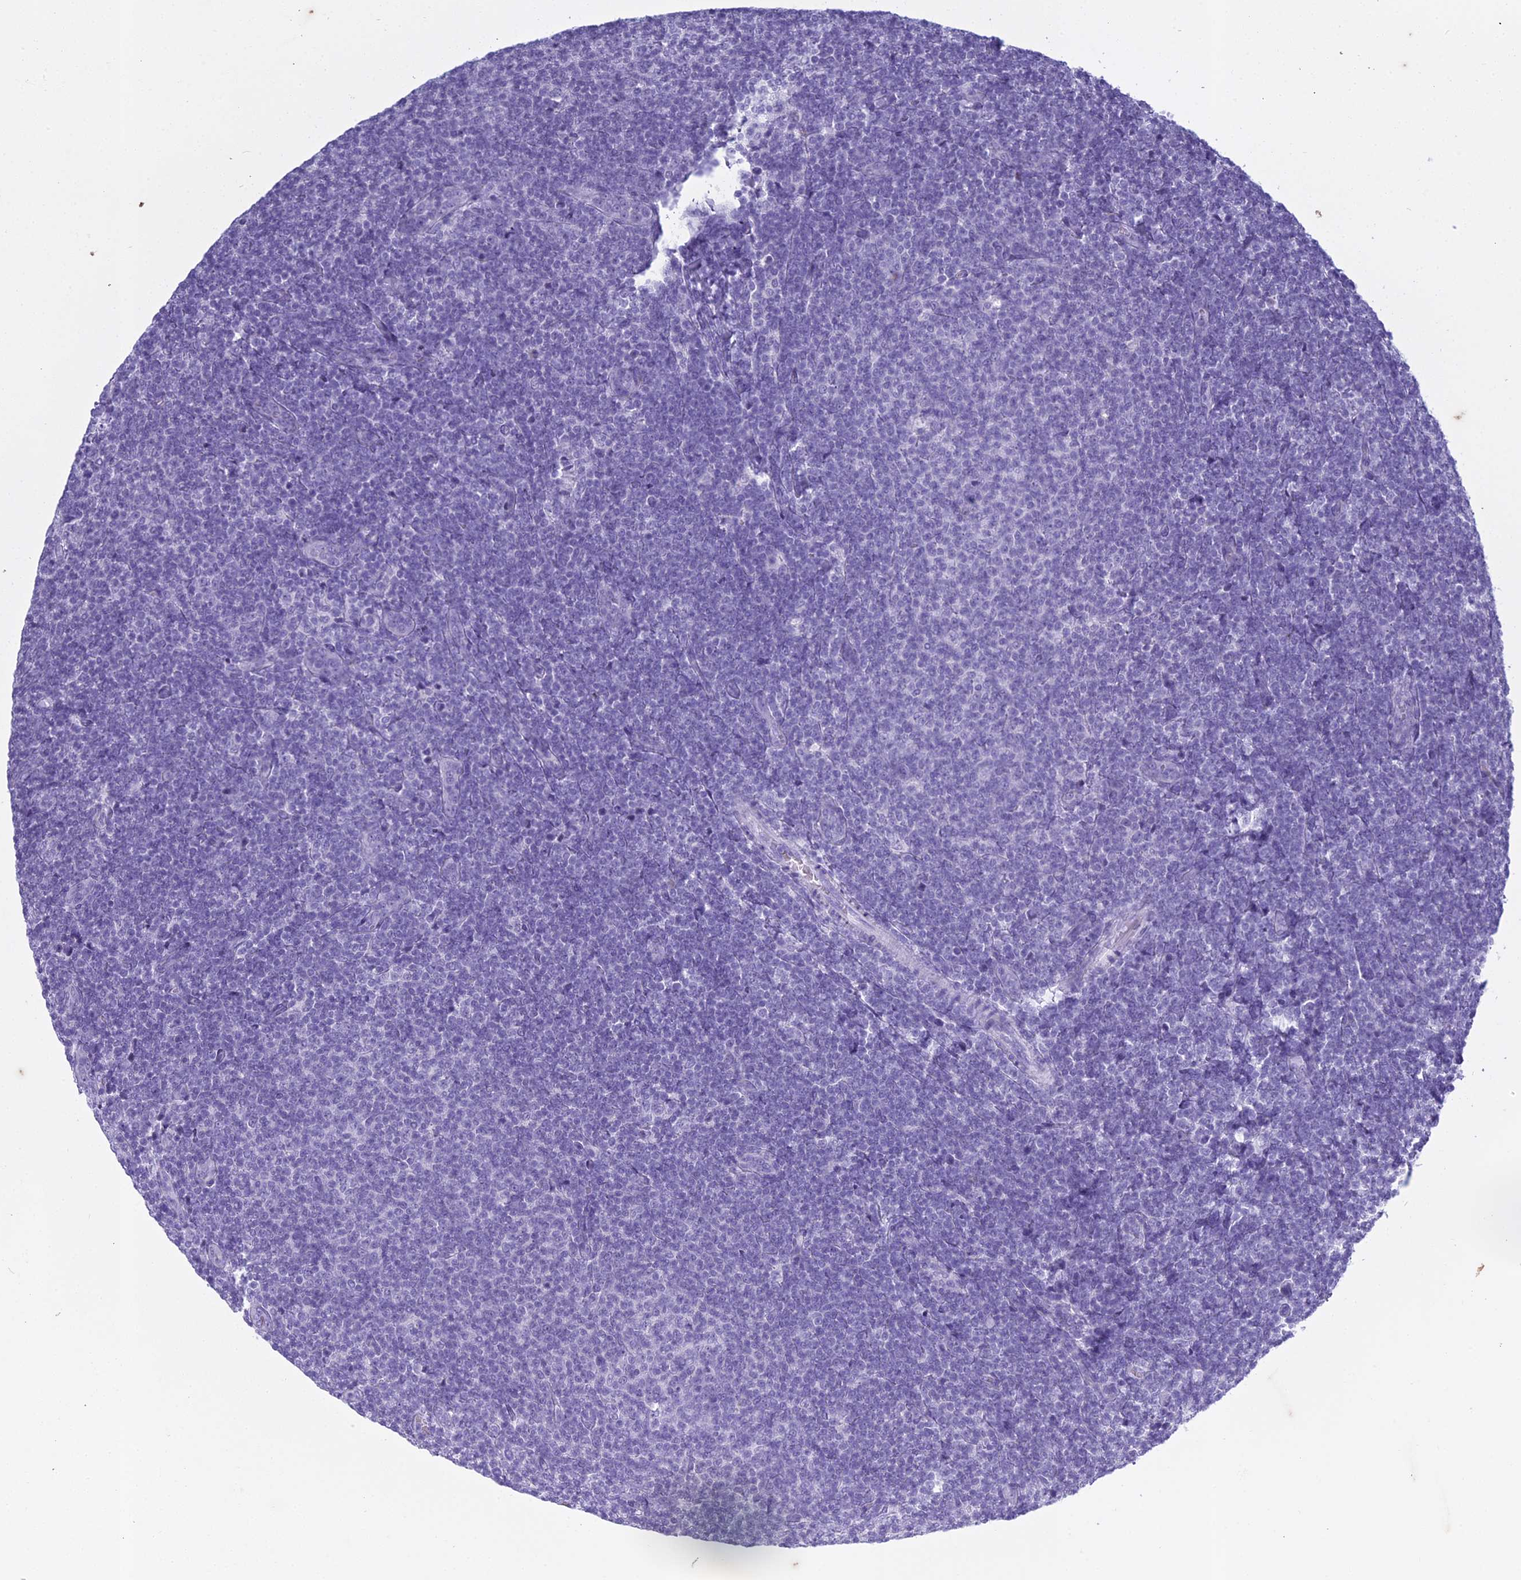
{"staining": {"intensity": "negative", "quantity": "none", "location": "none"}, "tissue": "lymphoma", "cell_type": "Tumor cells", "image_type": "cancer", "snomed": [{"axis": "morphology", "description": "Malignant lymphoma, non-Hodgkin's type, Low grade"}, {"axis": "topography", "description": "Lymph node"}], "caption": "Tumor cells are negative for brown protein staining in malignant lymphoma, non-Hodgkin's type (low-grade).", "gene": "HMGB4", "patient": {"sex": "male", "age": 66}}